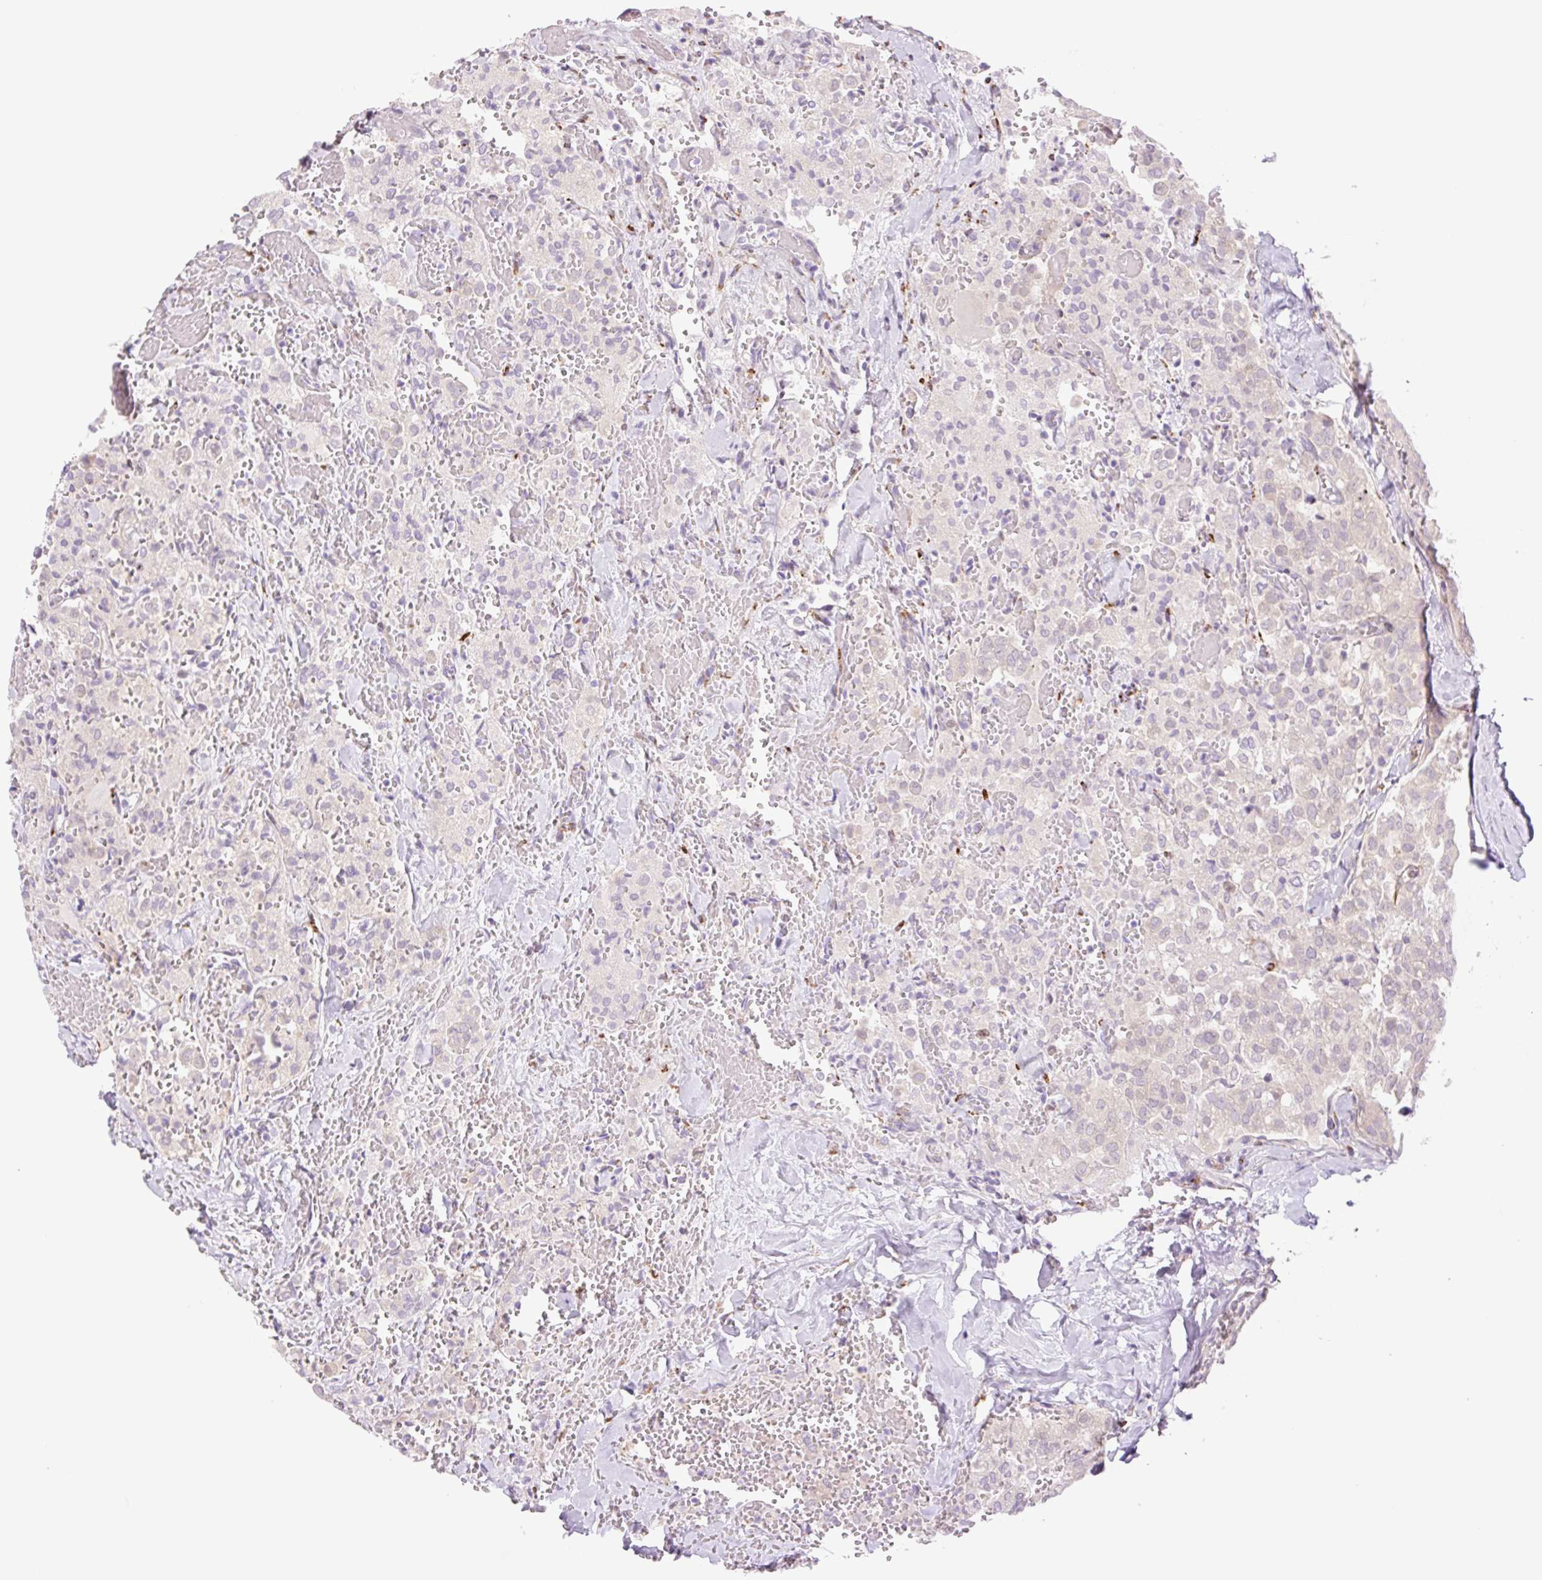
{"staining": {"intensity": "negative", "quantity": "none", "location": "none"}, "tissue": "thyroid cancer", "cell_type": "Tumor cells", "image_type": "cancer", "snomed": [{"axis": "morphology", "description": "Follicular adenoma carcinoma, NOS"}, {"axis": "topography", "description": "Thyroid gland"}], "caption": "Thyroid cancer was stained to show a protein in brown. There is no significant positivity in tumor cells. (Immunohistochemistry, brightfield microscopy, high magnification).", "gene": "COL5A1", "patient": {"sex": "male", "age": 75}}